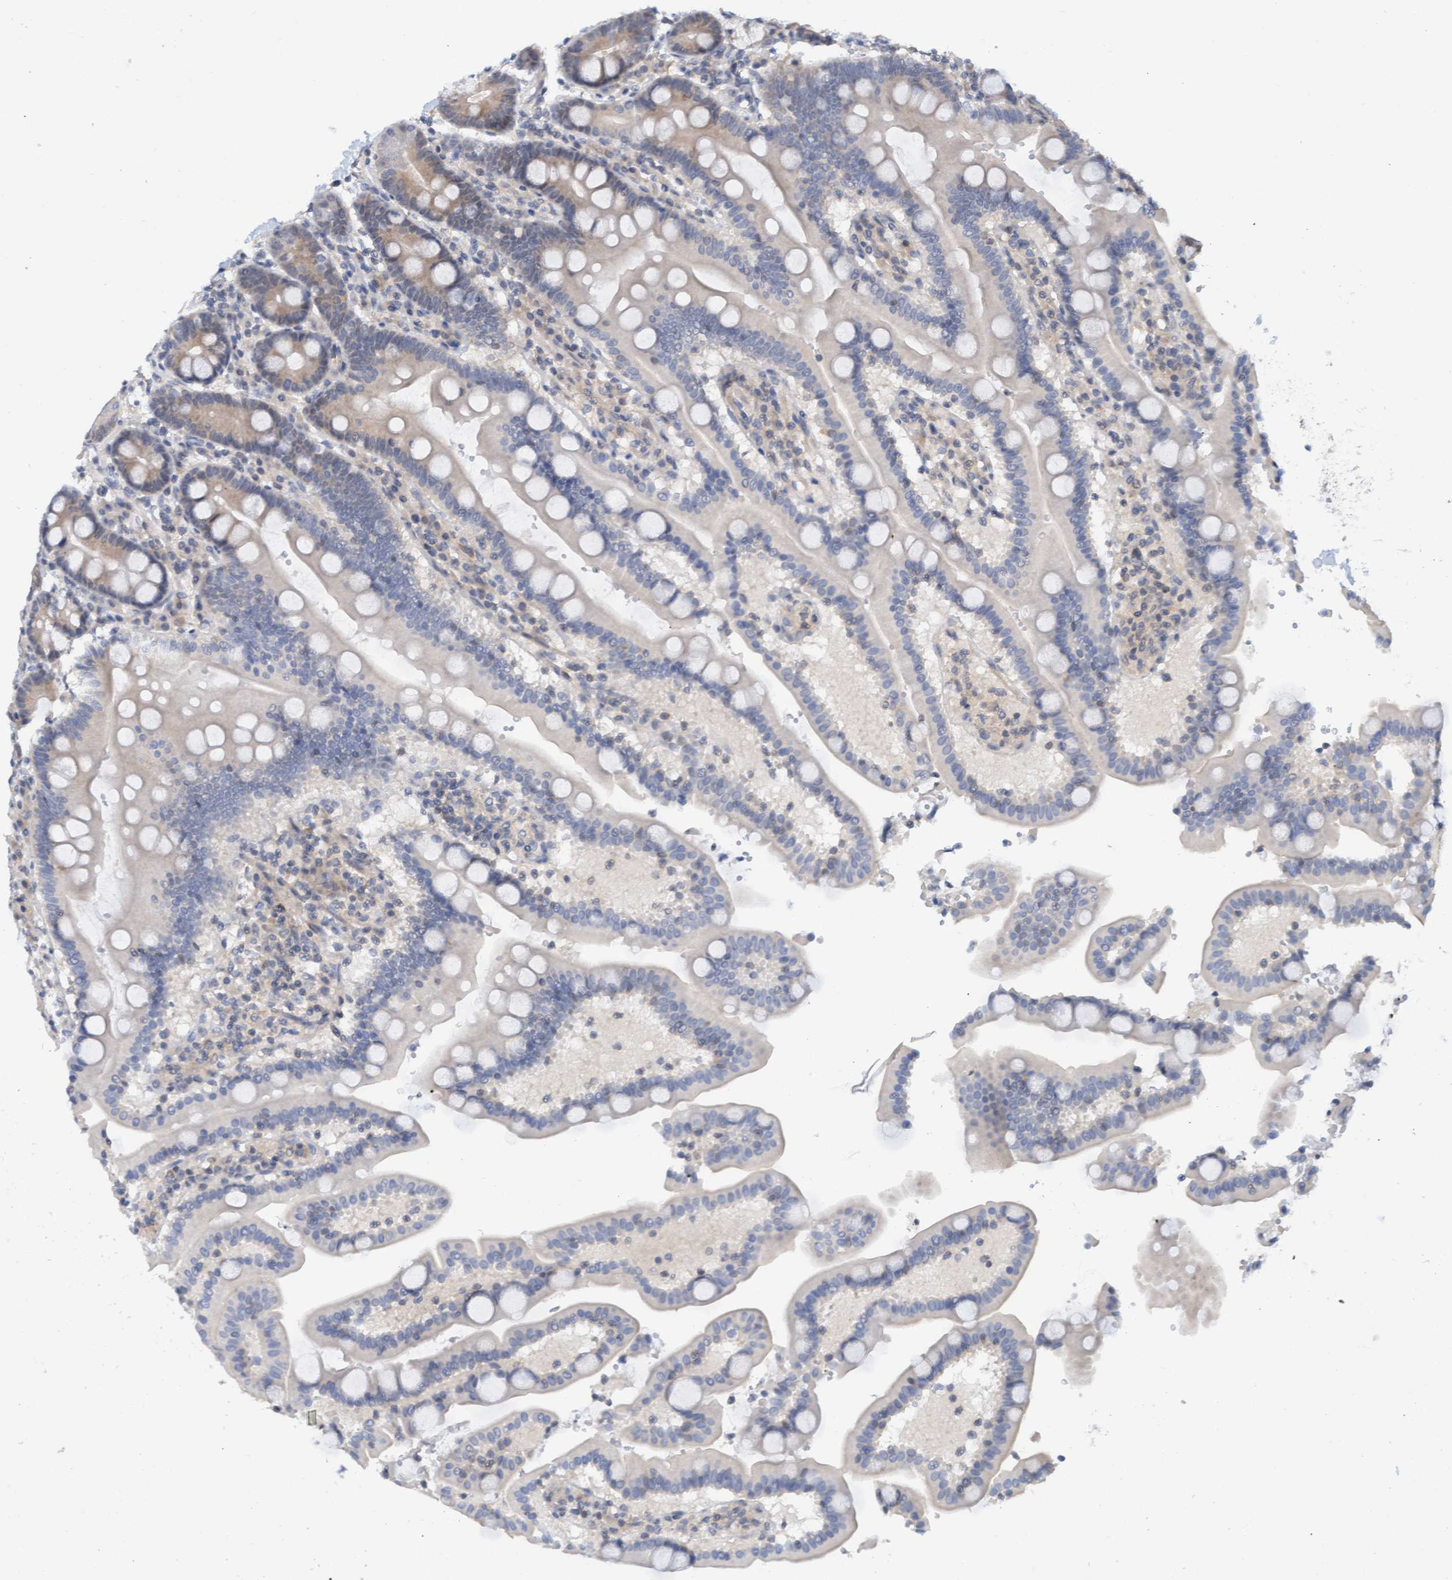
{"staining": {"intensity": "weak", "quantity": "25%-75%", "location": "cytoplasmic/membranous"}, "tissue": "duodenum", "cell_type": "Glandular cells", "image_type": "normal", "snomed": [{"axis": "morphology", "description": "Normal tissue, NOS"}, {"axis": "topography", "description": "Small intestine, NOS"}], "caption": "An image of human duodenum stained for a protein reveals weak cytoplasmic/membranous brown staining in glandular cells.", "gene": "AMZ2", "patient": {"sex": "female", "age": 71}}